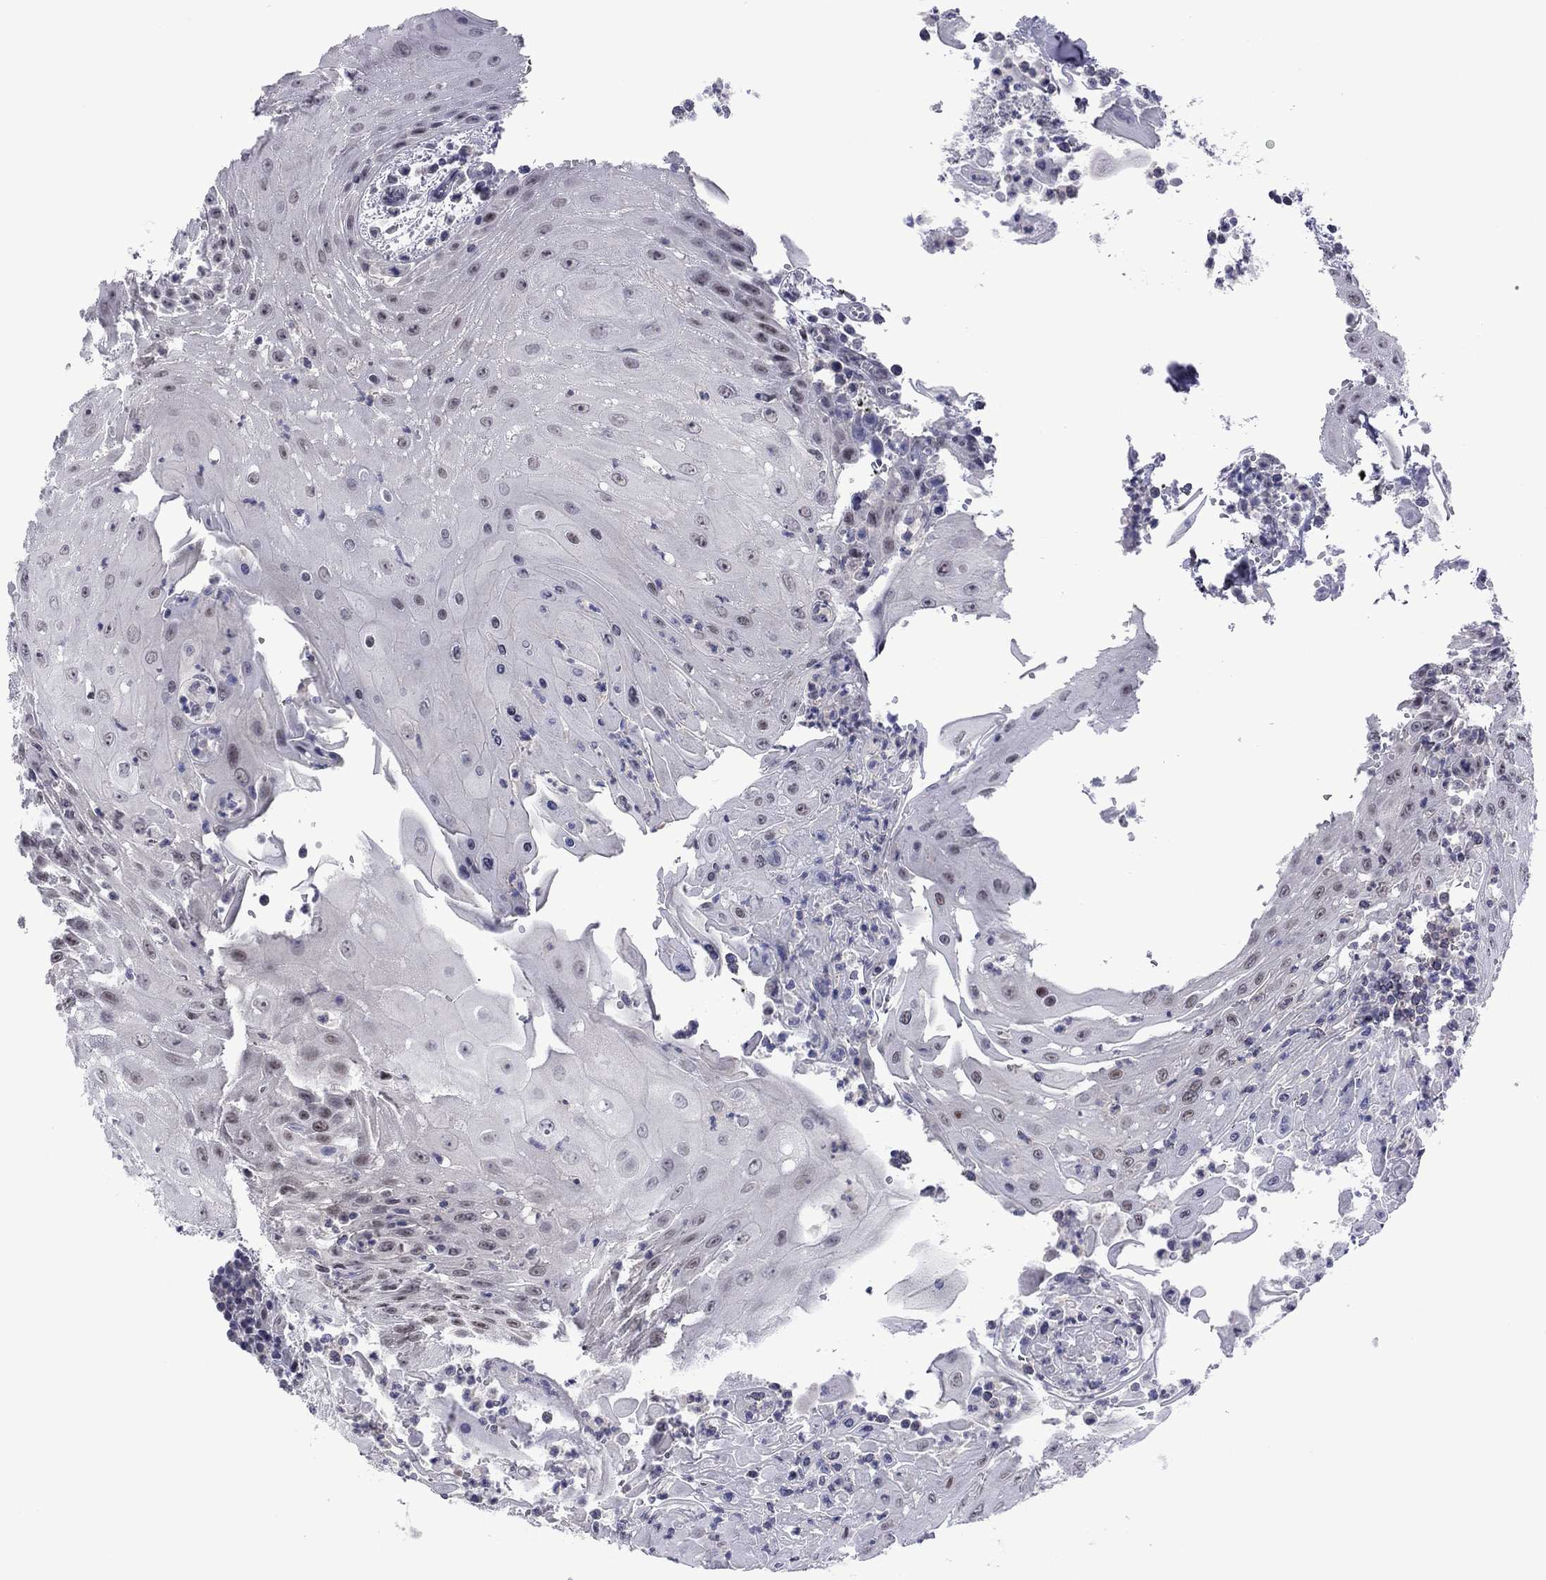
{"staining": {"intensity": "weak", "quantity": "<25%", "location": "nuclear"}, "tissue": "head and neck cancer", "cell_type": "Tumor cells", "image_type": "cancer", "snomed": [{"axis": "morphology", "description": "Squamous cell carcinoma, NOS"}, {"axis": "topography", "description": "Oral tissue"}, {"axis": "topography", "description": "Head-Neck"}], "caption": "This histopathology image is of head and neck cancer stained with IHC to label a protein in brown with the nuclei are counter-stained blue. There is no staining in tumor cells.", "gene": "POU5F2", "patient": {"sex": "male", "age": 58}}